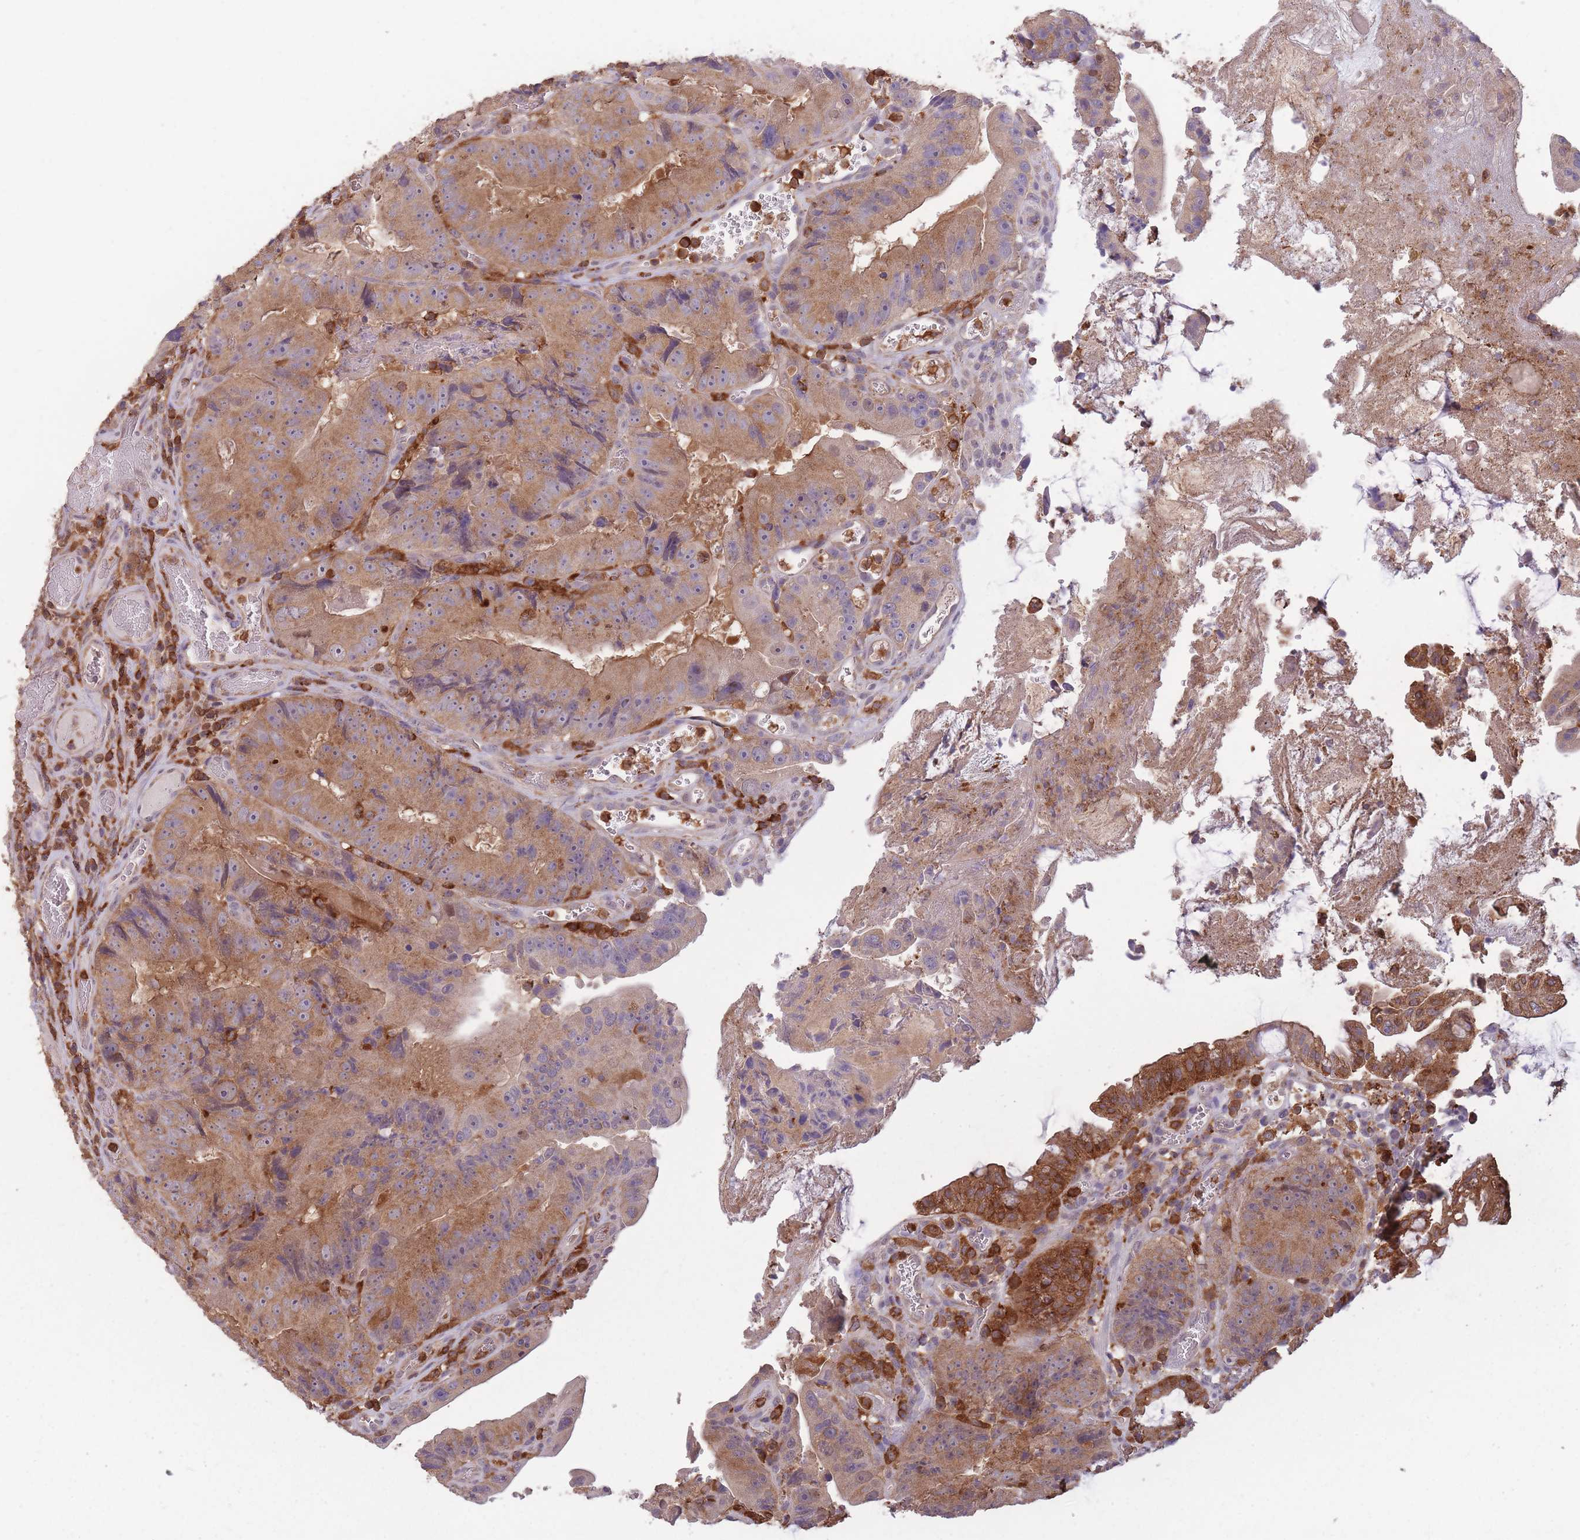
{"staining": {"intensity": "moderate", "quantity": ">75%", "location": "cytoplasmic/membranous"}, "tissue": "colorectal cancer", "cell_type": "Tumor cells", "image_type": "cancer", "snomed": [{"axis": "morphology", "description": "Adenocarcinoma, NOS"}, {"axis": "topography", "description": "Colon"}], "caption": "A medium amount of moderate cytoplasmic/membranous positivity is appreciated in approximately >75% of tumor cells in colorectal cancer tissue.", "gene": "GMIP", "patient": {"sex": "female", "age": 86}}